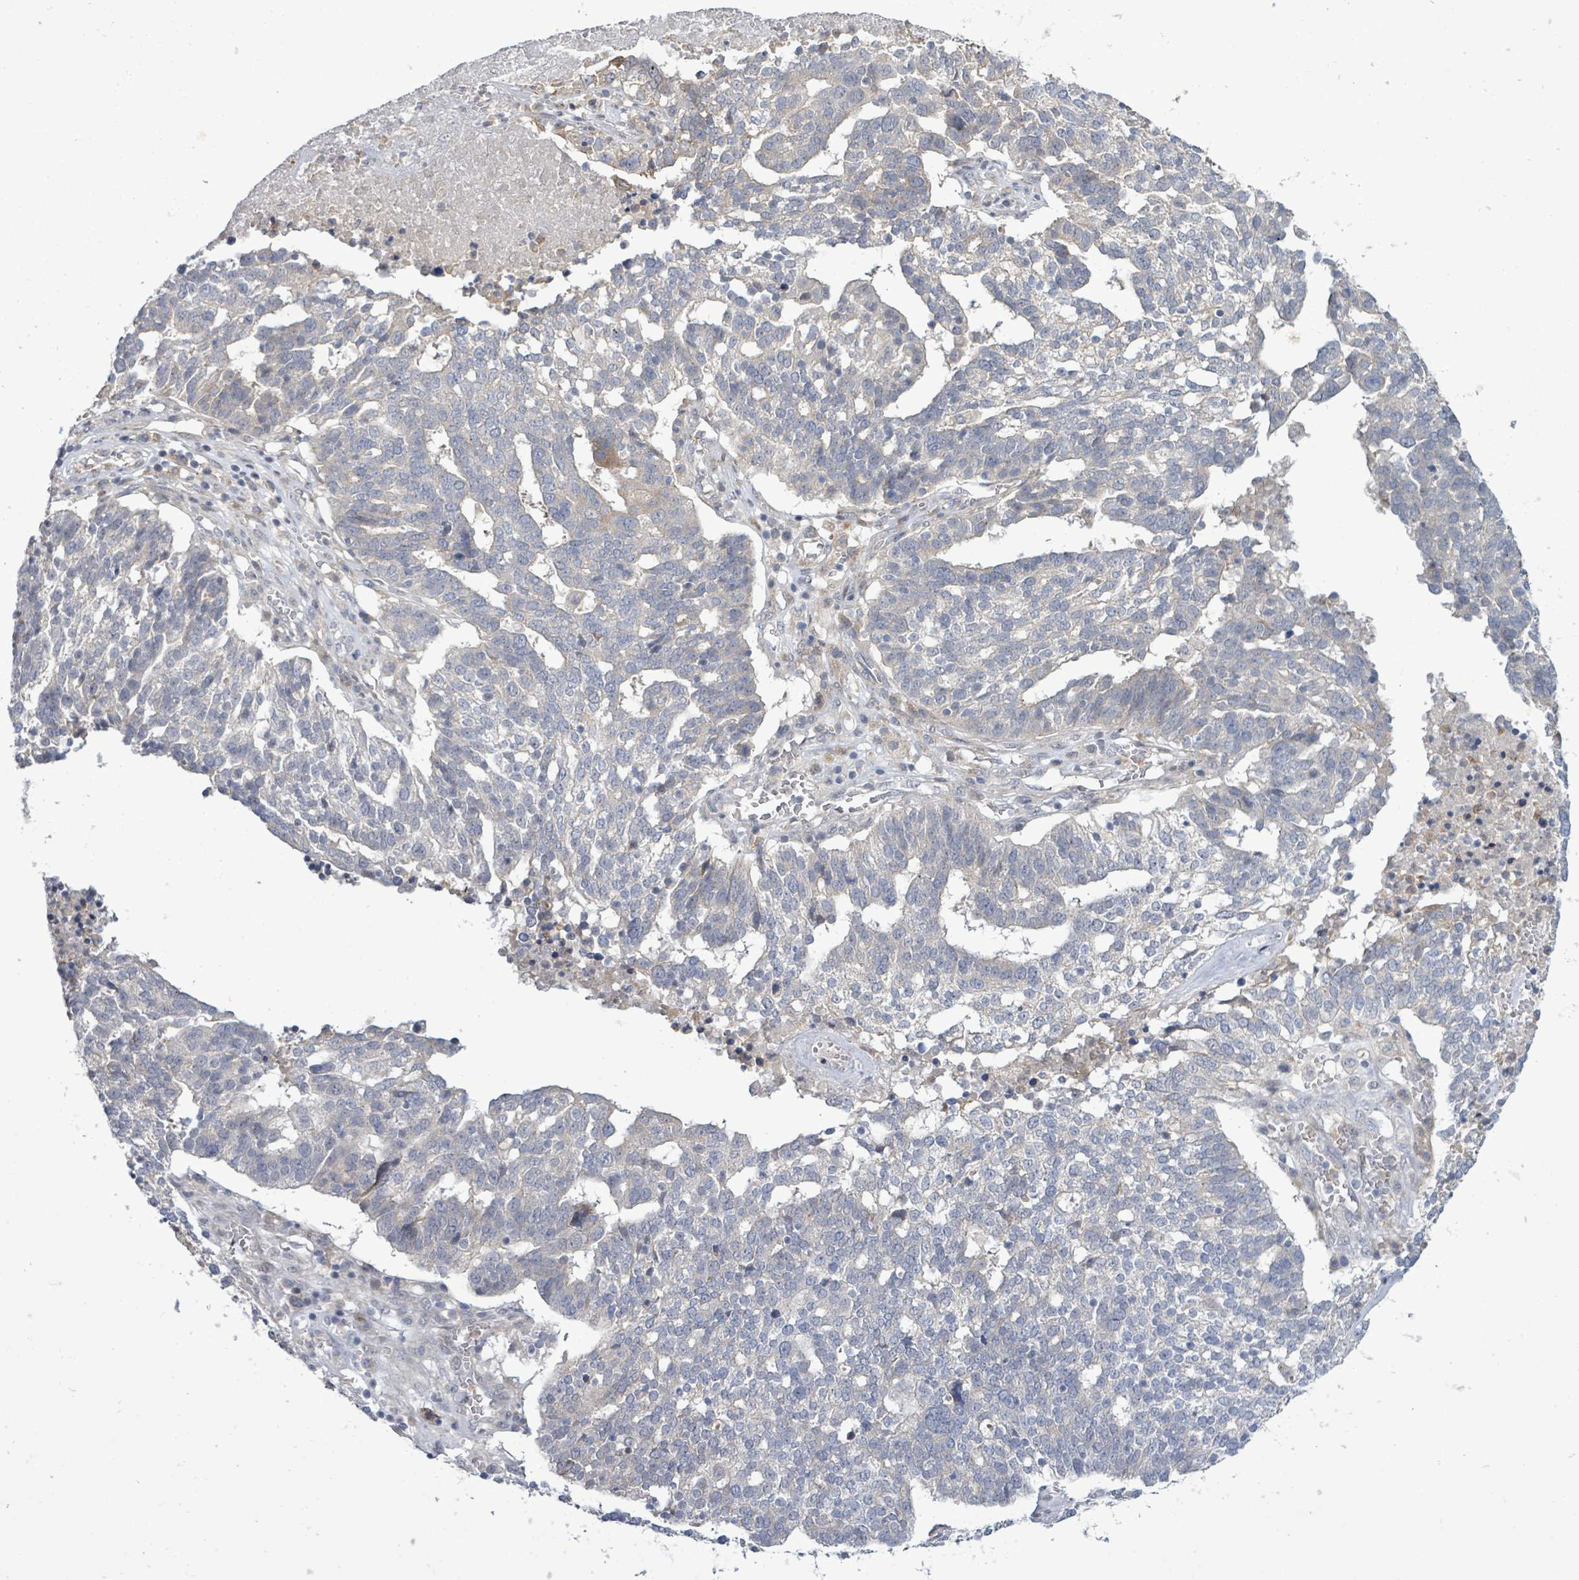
{"staining": {"intensity": "negative", "quantity": "none", "location": "none"}, "tissue": "ovarian cancer", "cell_type": "Tumor cells", "image_type": "cancer", "snomed": [{"axis": "morphology", "description": "Cystadenocarcinoma, serous, NOS"}, {"axis": "topography", "description": "Ovary"}], "caption": "This is a photomicrograph of IHC staining of ovarian cancer, which shows no expression in tumor cells.", "gene": "SLIT3", "patient": {"sex": "female", "age": 59}}